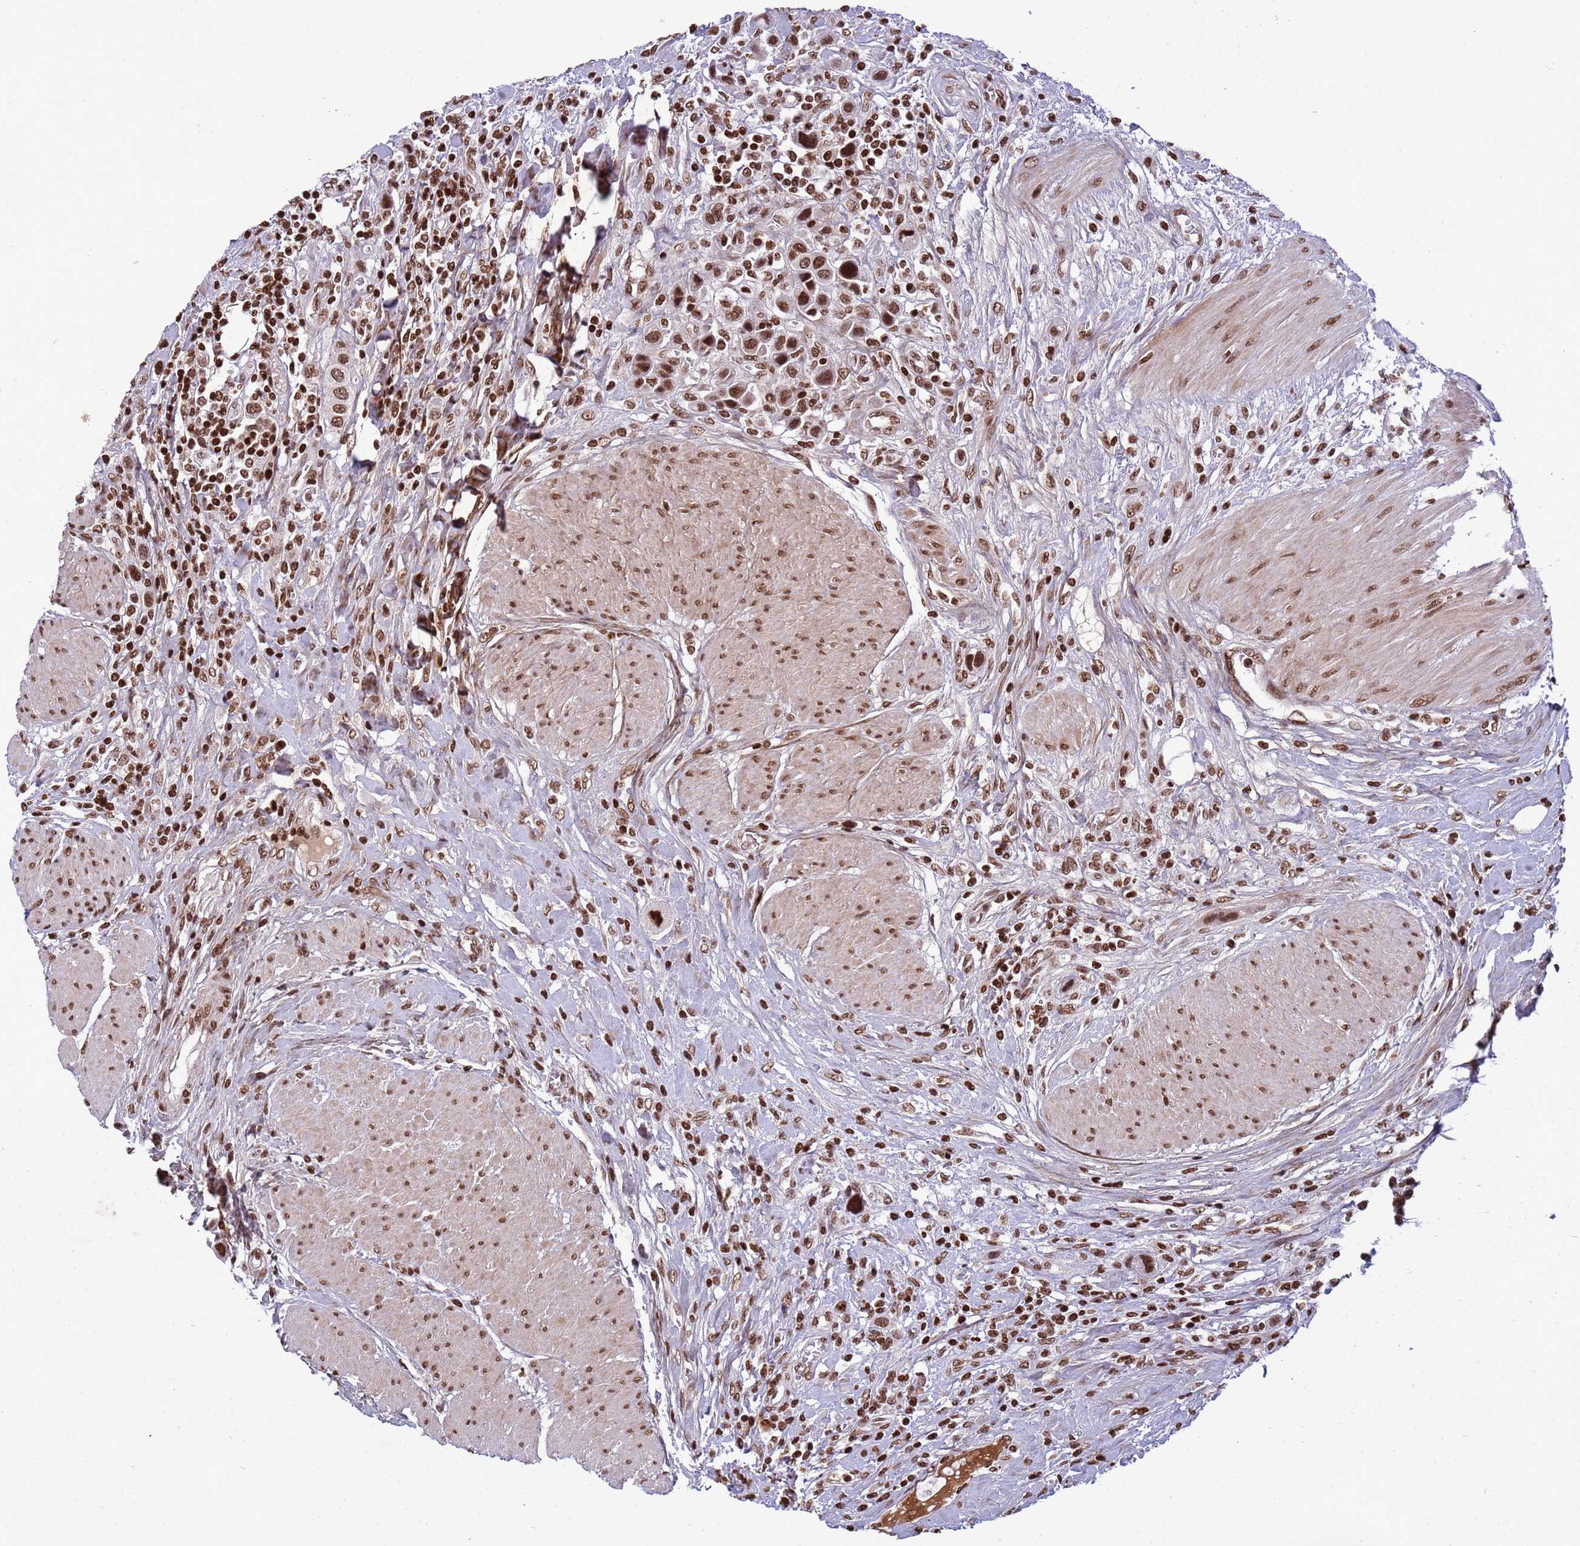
{"staining": {"intensity": "strong", "quantity": ">75%", "location": "nuclear"}, "tissue": "urothelial cancer", "cell_type": "Tumor cells", "image_type": "cancer", "snomed": [{"axis": "morphology", "description": "Urothelial carcinoma, High grade"}, {"axis": "topography", "description": "Urinary bladder"}], "caption": "Immunohistochemical staining of urothelial carcinoma (high-grade) demonstrates high levels of strong nuclear staining in about >75% of tumor cells.", "gene": "H3-3B", "patient": {"sex": "male", "age": 50}}